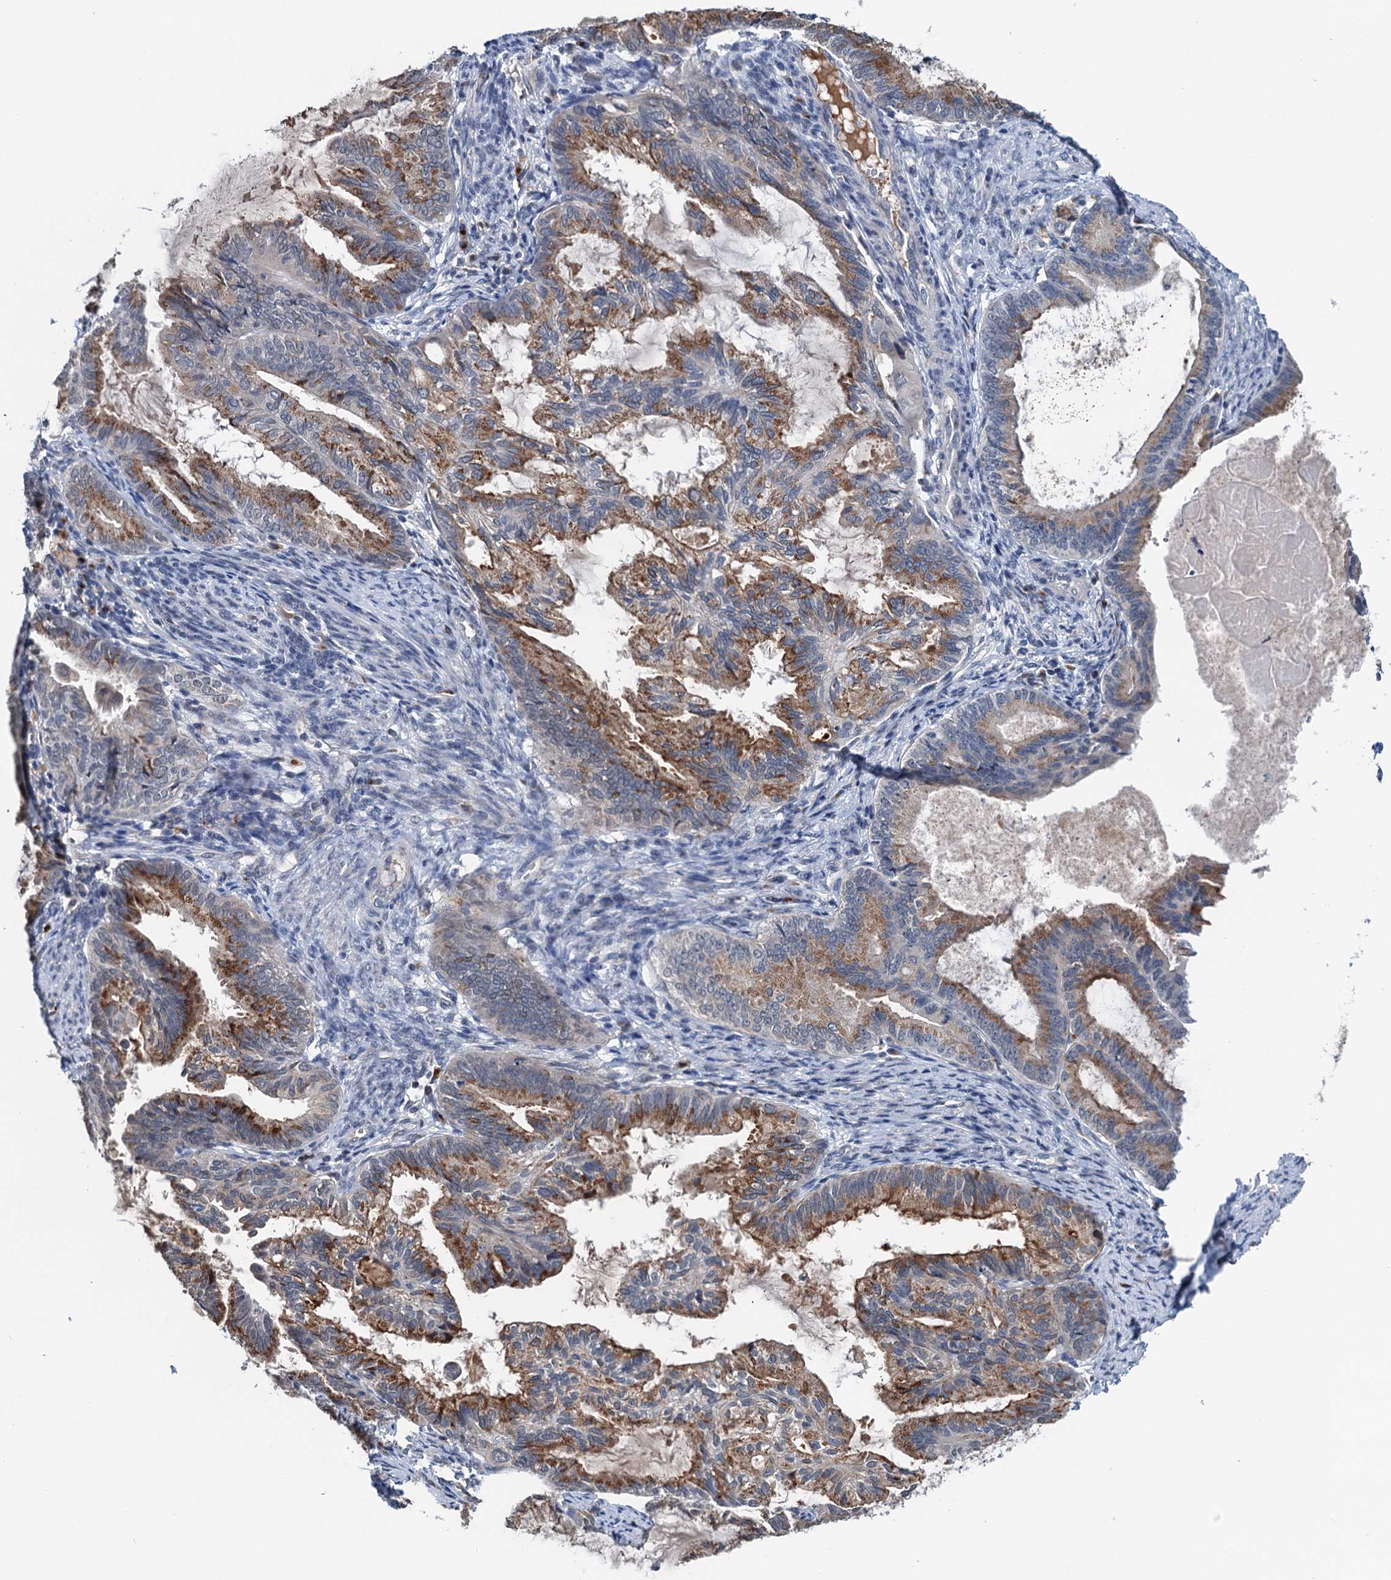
{"staining": {"intensity": "moderate", "quantity": ">75%", "location": "cytoplasmic/membranous"}, "tissue": "endometrial cancer", "cell_type": "Tumor cells", "image_type": "cancer", "snomed": [{"axis": "morphology", "description": "Adenocarcinoma, NOS"}, {"axis": "topography", "description": "Endometrium"}], "caption": "Endometrial cancer (adenocarcinoma) stained with a protein marker reveals moderate staining in tumor cells.", "gene": "SHLD1", "patient": {"sex": "female", "age": 86}}